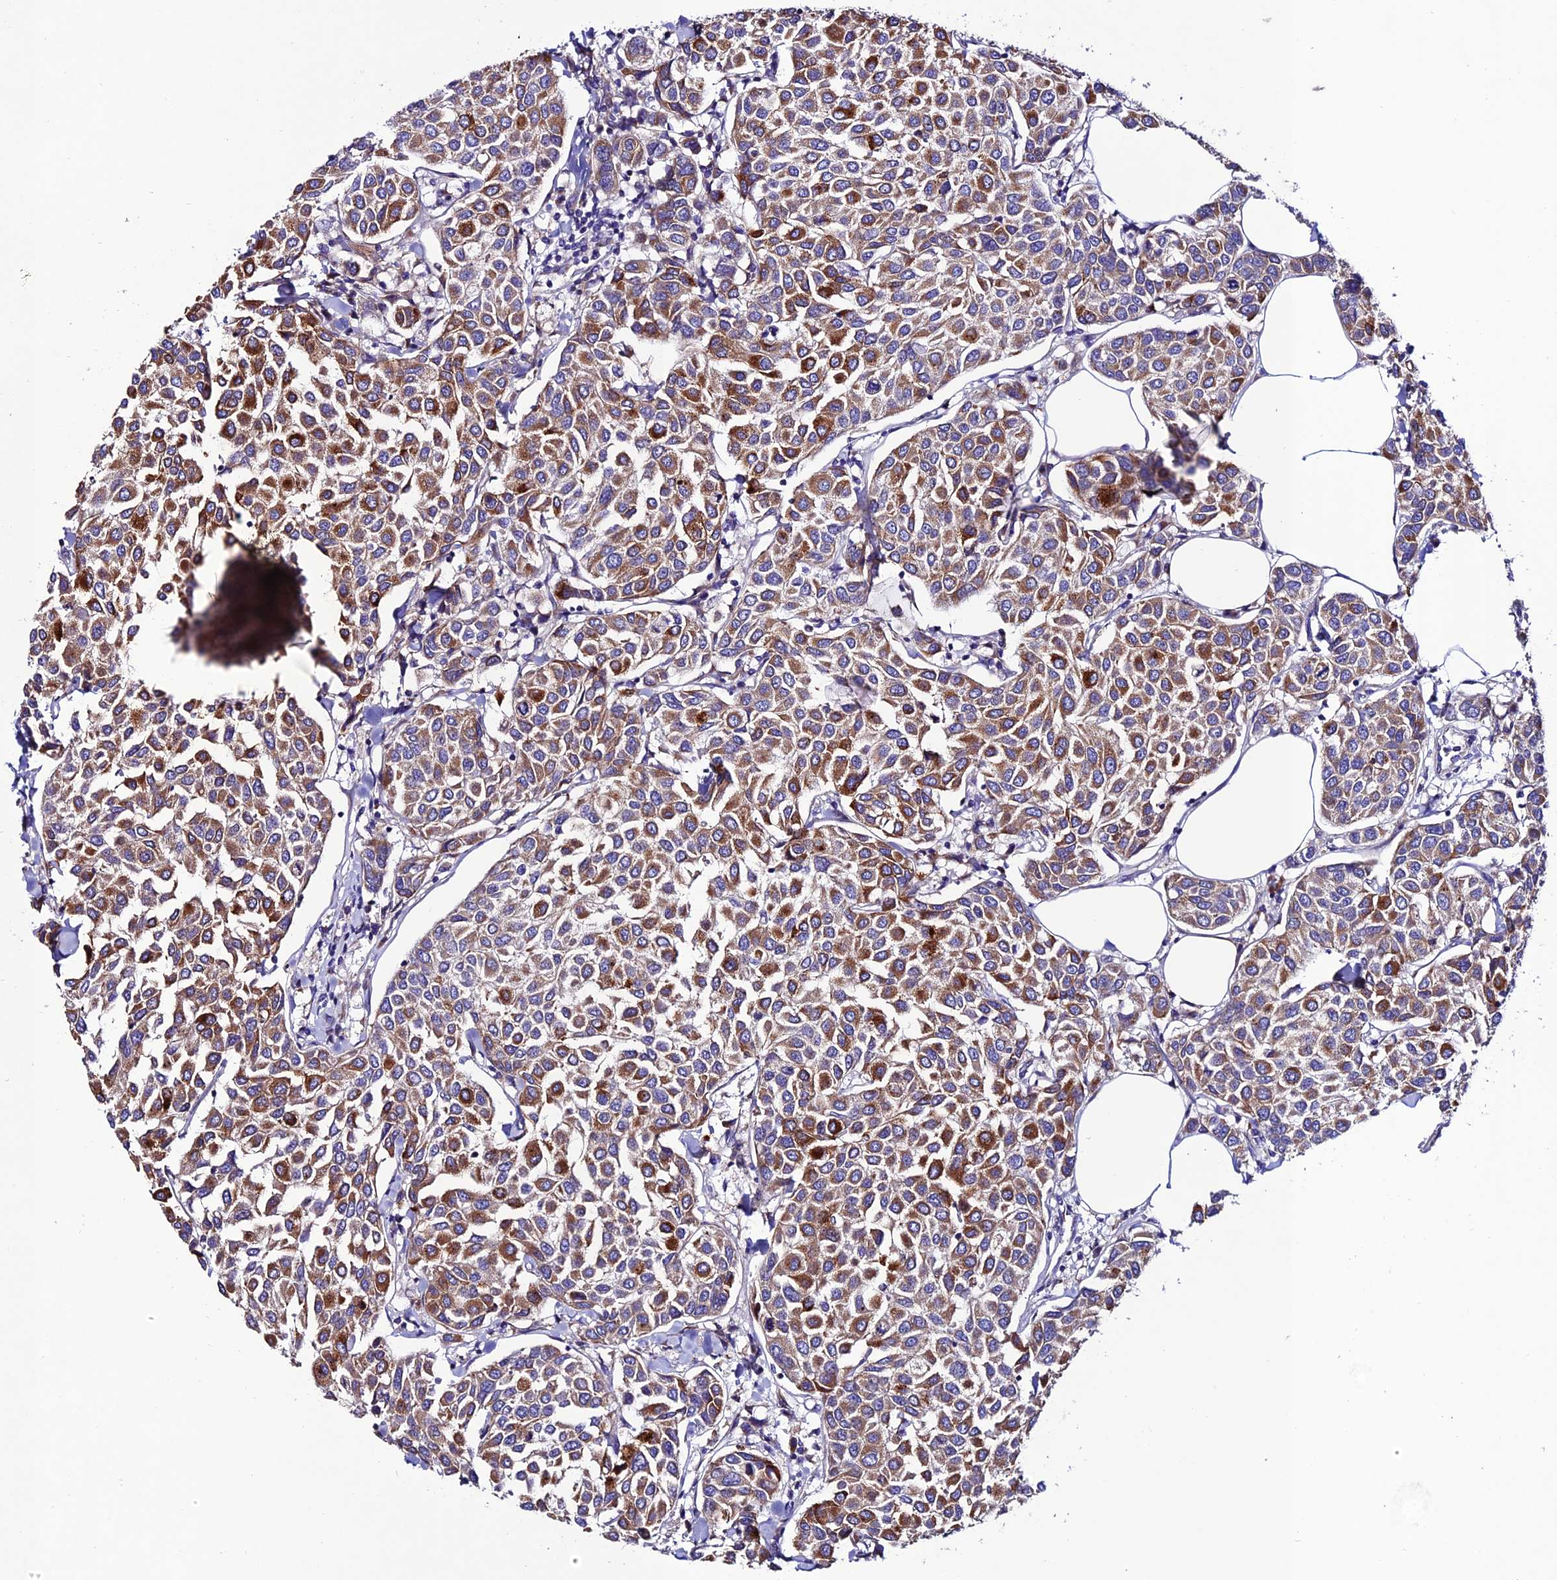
{"staining": {"intensity": "moderate", "quantity": ">75%", "location": "cytoplasmic/membranous"}, "tissue": "breast cancer", "cell_type": "Tumor cells", "image_type": "cancer", "snomed": [{"axis": "morphology", "description": "Duct carcinoma"}, {"axis": "topography", "description": "Breast"}], "caption": "Breast cancer stained with a protein marker shows moderate staining in tumor cells.", "gene": "OR51Q1", "patient": {"sex": "female", "age": 55}}